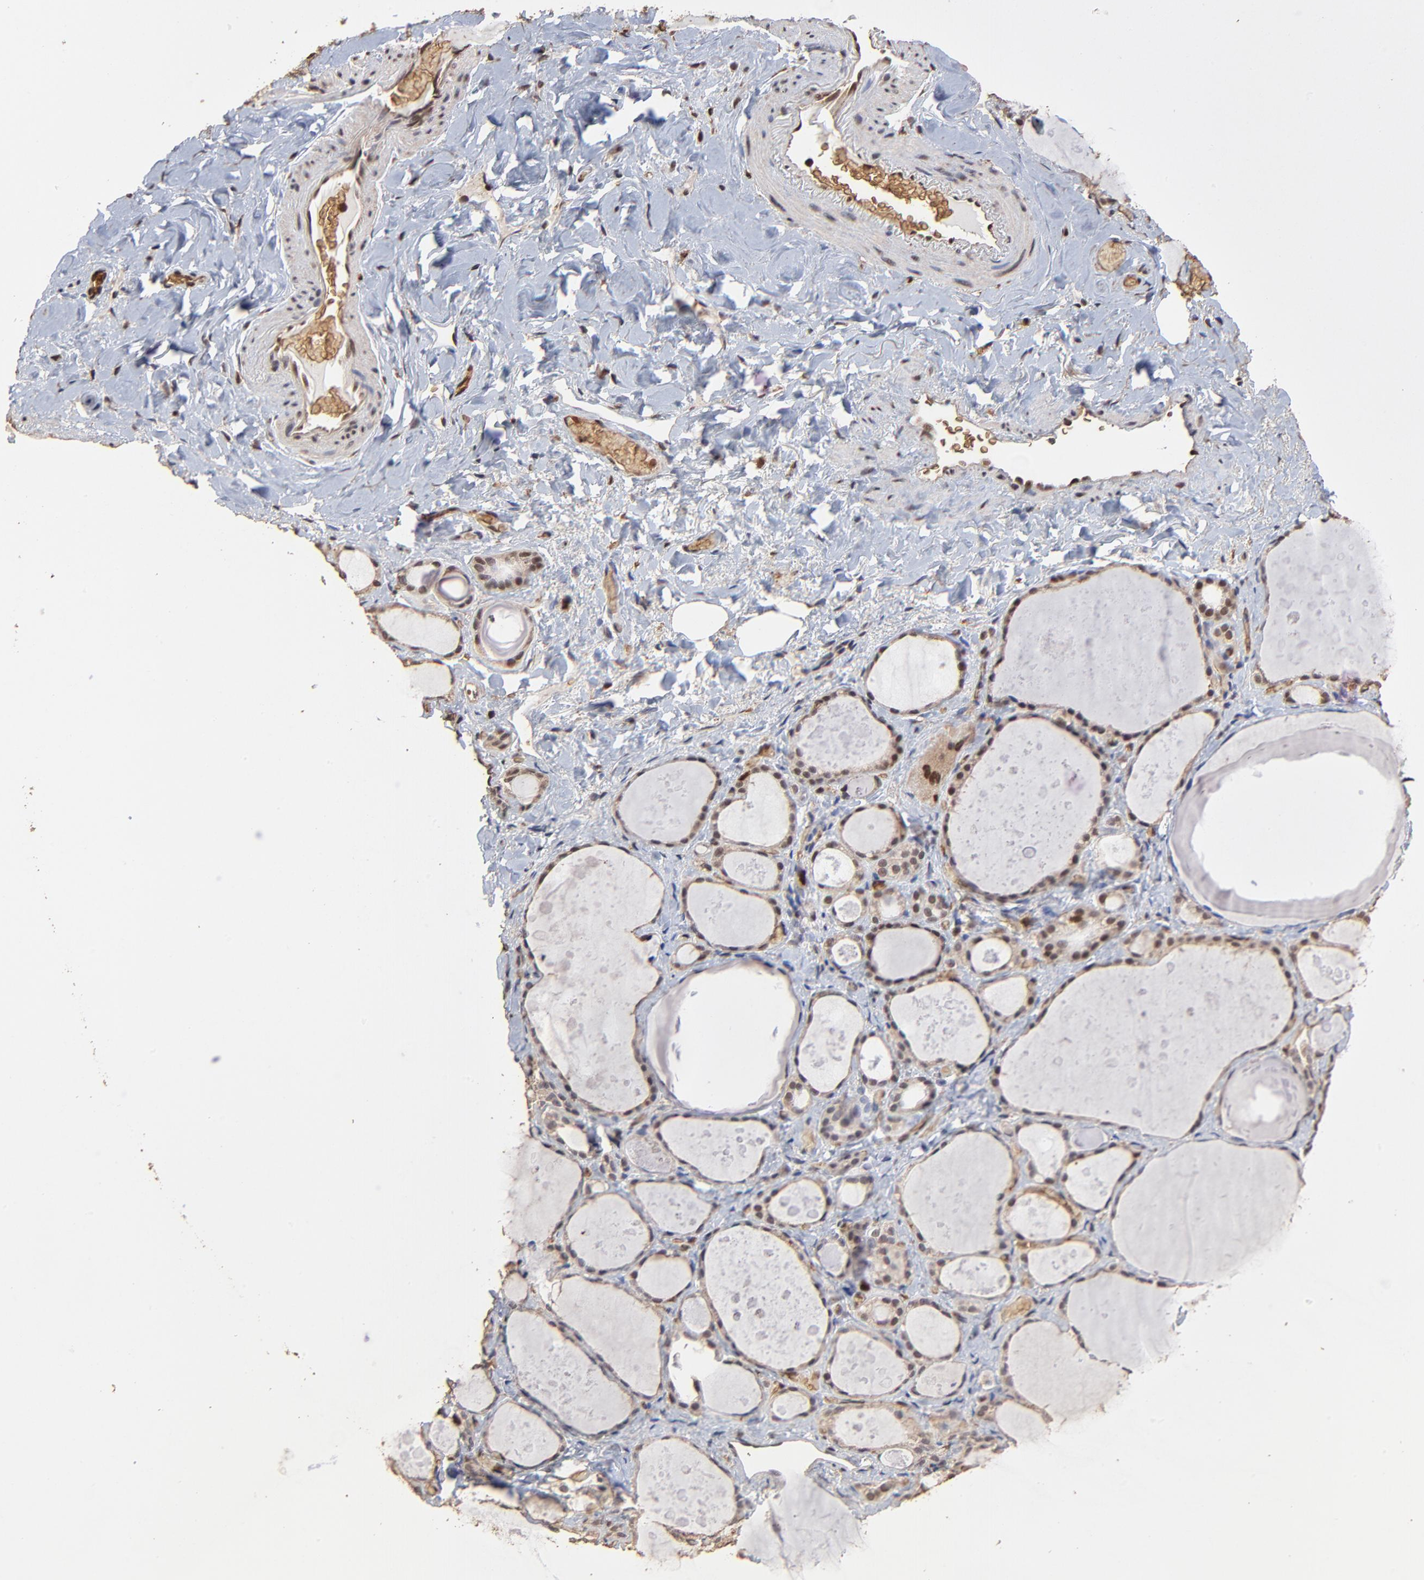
{"staining": {"intensity": "weak", "quantity": "<25%", "location": "nuclear"}, "tissue": "thyroid gland", "cell_type": "Glandular cells", "image_type": "normal", "snomed": [{"axis": "morphology", "description": "Normal tissue, NOS"}, {"axis": "topography", "description": "Thyroid gland"}], "caption": "DAB (3,3'-diaminobenzidine) immunohistochemical staining of benign thyroid gland displays no significant staining in glandular cells.", "gene": "CASP1", "patient": {"sex": "female", "age": 75}}